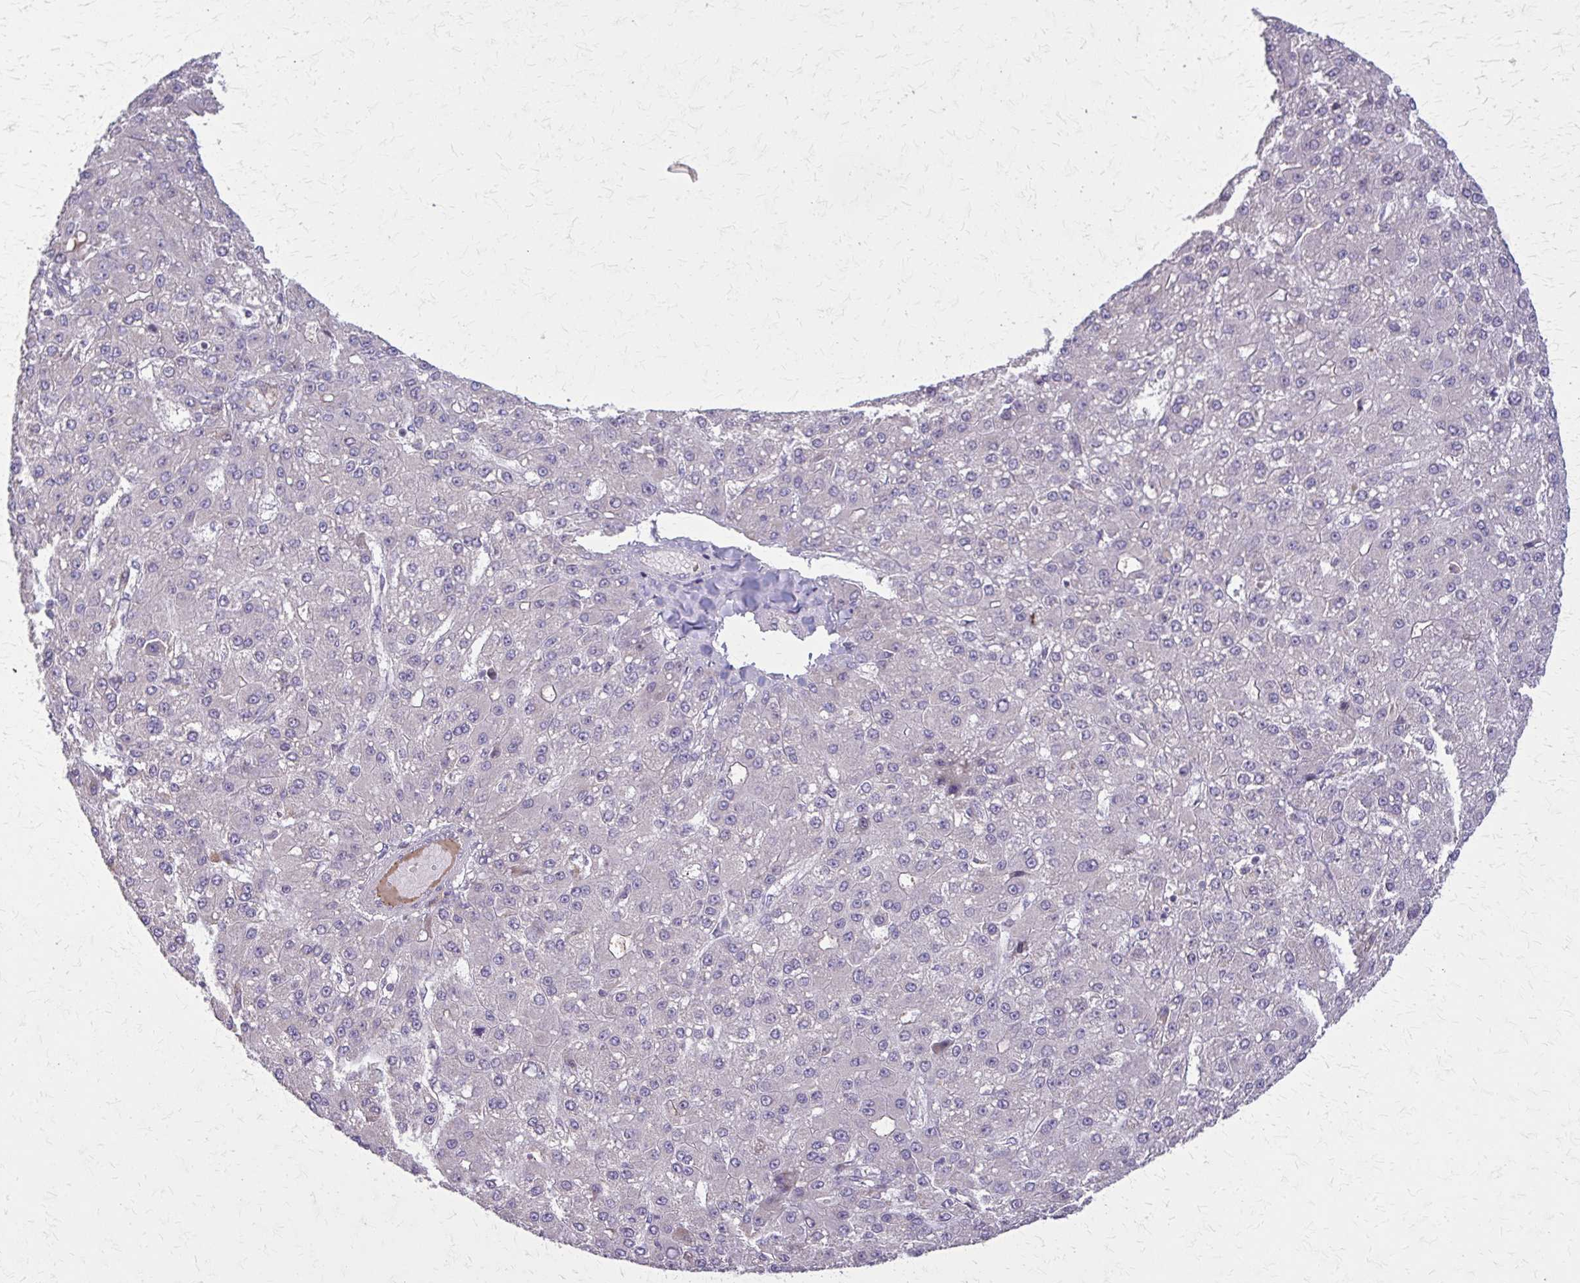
{"staining": {"intensity": "negative", "quantity": "none", "location": "none"}, "tissue": "liver cancer", "cell_type": "Tumor cells", "image_type": "cancer", "snomed": [{"axis": "morphology", "description": "Carcinoma, Hepatocellular, NOS"}, {"axis": "topography", "description": "Liver"}], "caption": "Liver cancer was stained to show a protein in brown. There is no significant positivity in tumor cells.", "gene": "NRBF2", "patient": {"sex": "male", "age": 67}}